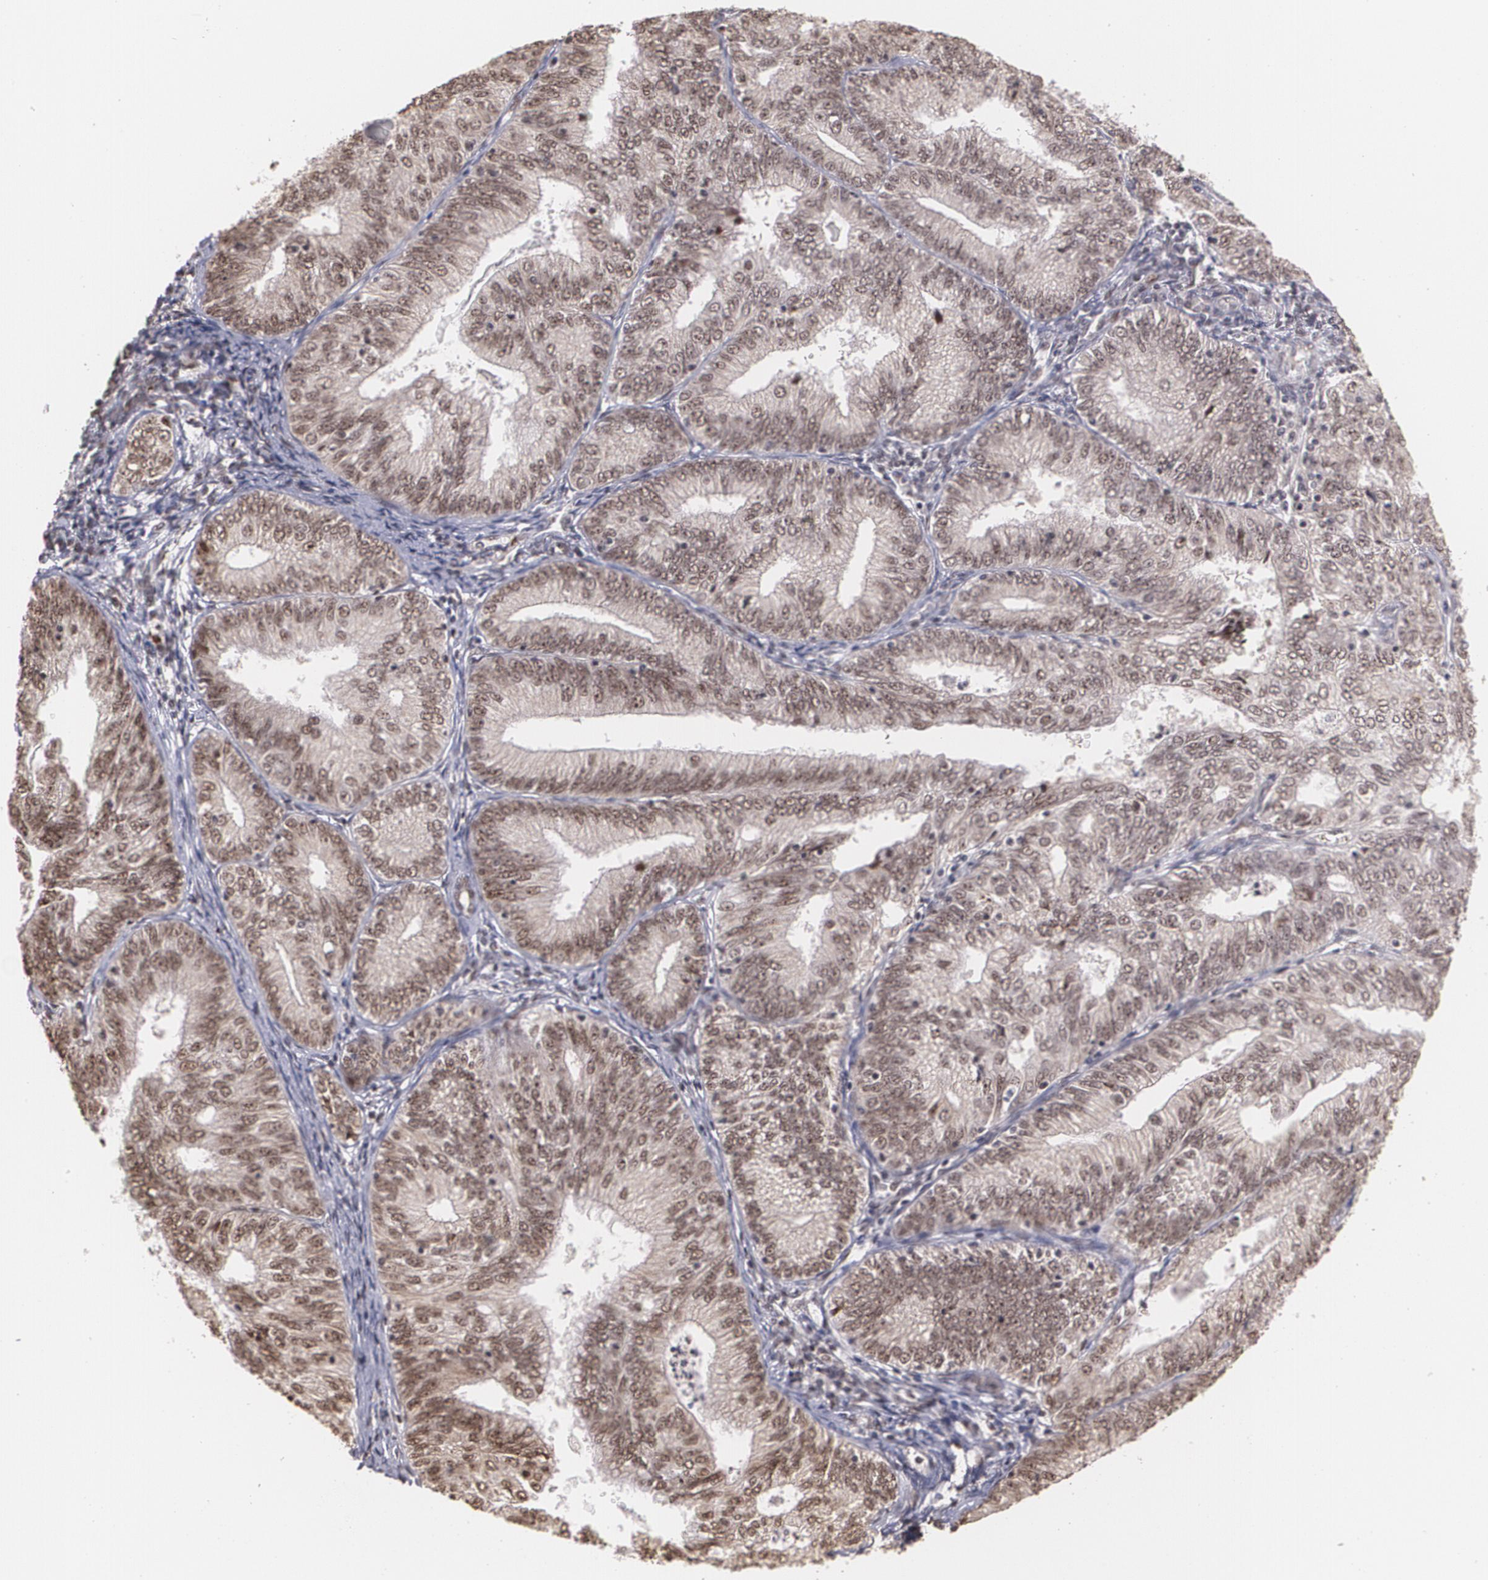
{"staining": {"intensity": "strong", "quantity": ">75%", "location": "cytoplasmic/membranous,nuclear"}, "tissue": "endometrial cancer", "cell_type": "Tumor cells", "image_type": "cancer", "snomed": [{"axis": "morphology", "description": "Adenocarcinoma, NOS"}, {"axis": "topography", "description": "Endometrium"}], "caption": "About >75% of tumor cells in endometrial cancer (adenocarcinoma) reveal strong cytoplasmic/membranous and nuclear protein expression as visualized by brown immunohistochemical staining.", "gene": "C6orf15", "patient": {"sex": "female", "age": 69}}